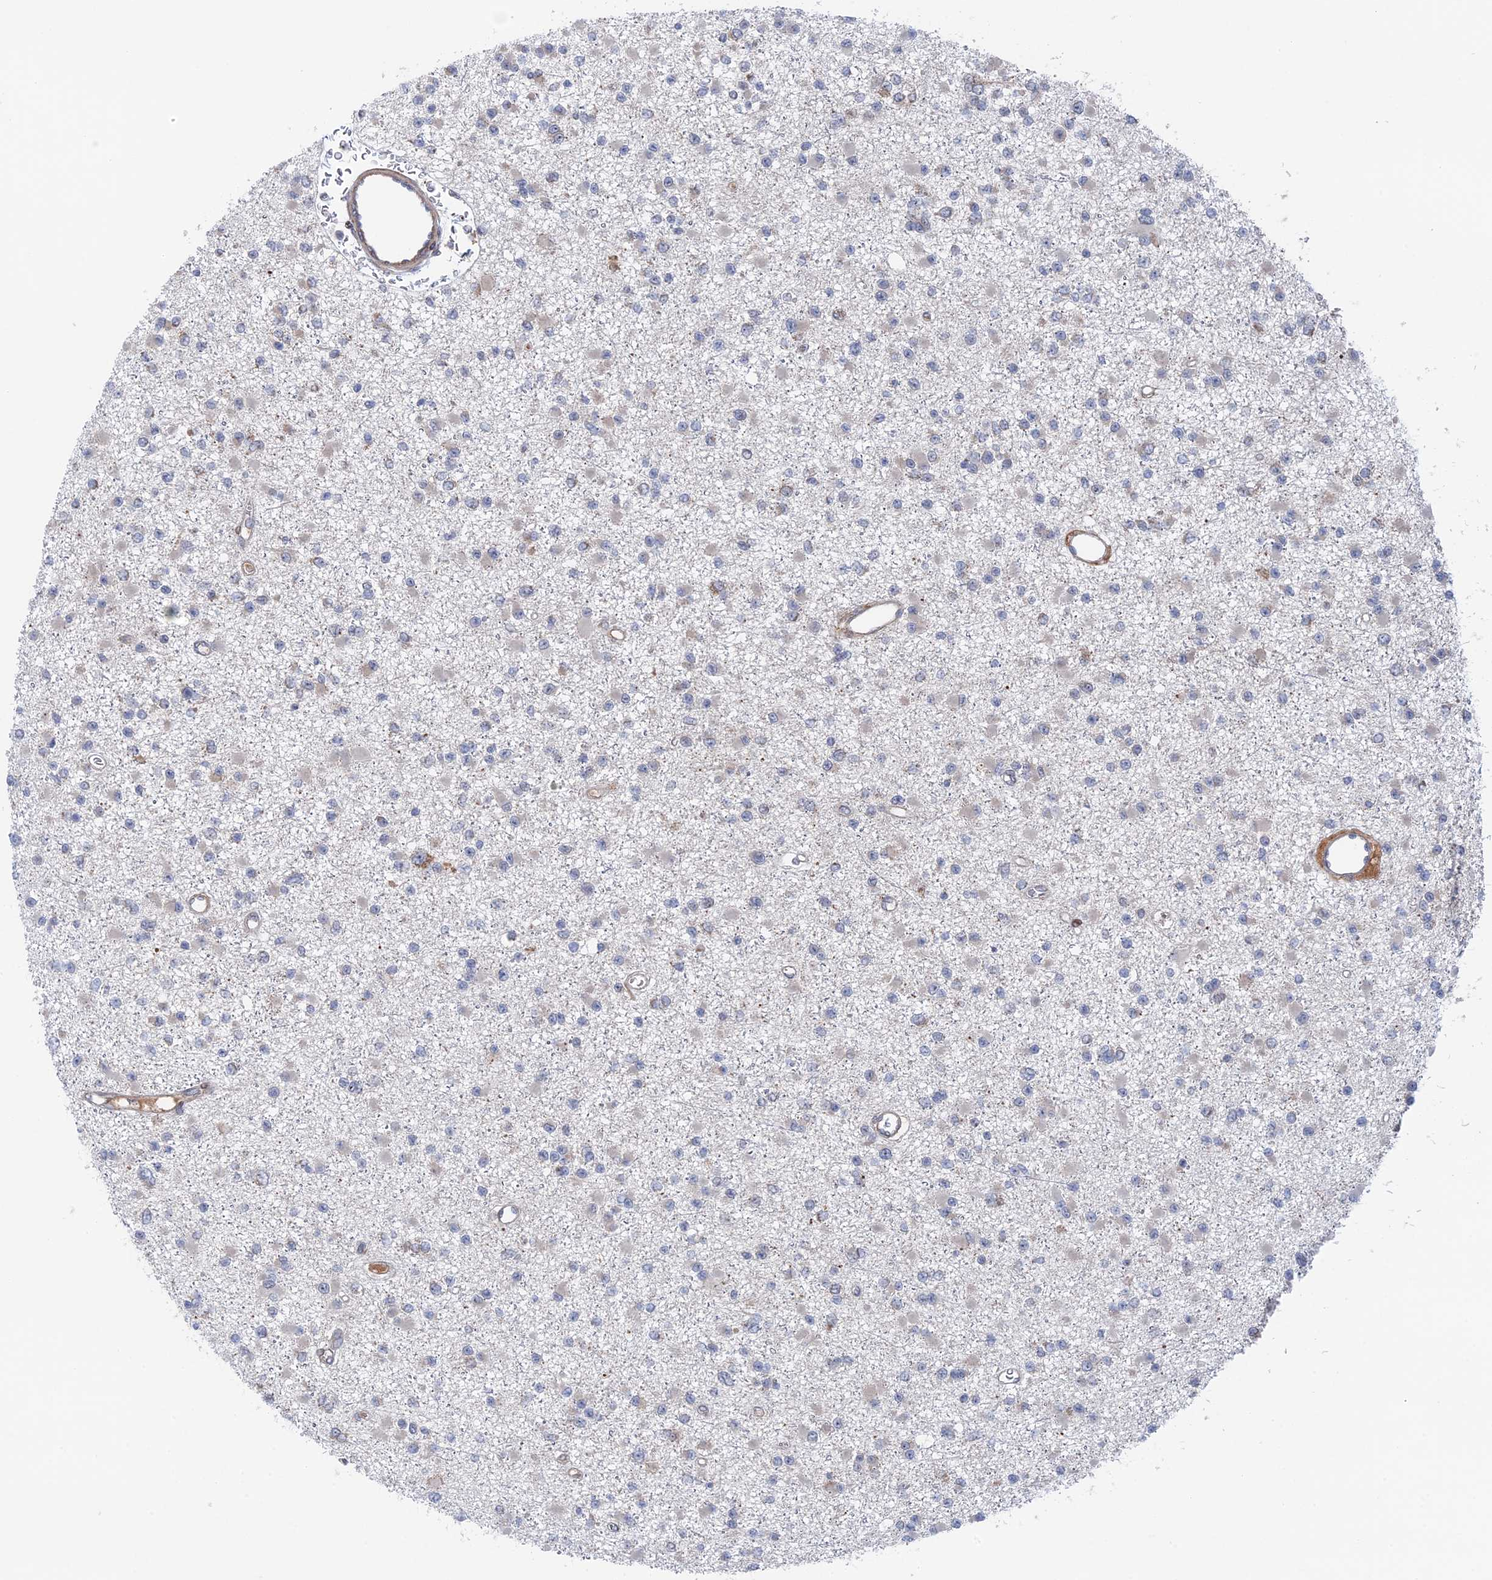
{"staining": {"intensity": "negative", "quantity": "none", "location": "none"}, "tissue": "glioma", "cell_type": "Tumor cells", "image_type": "cancer", "snomed": [{"axis": "morphology", "description": "Glioma, malignant, Low grade"}, {"axis": "topography", "description": "Brain"}], "caption": "An image of low-grade glioma (malignant) stained for a protein demonstrates no brown staining in tumor cells.", "gene": "IL7", "patient": {"sex": "female", "age": 22}}